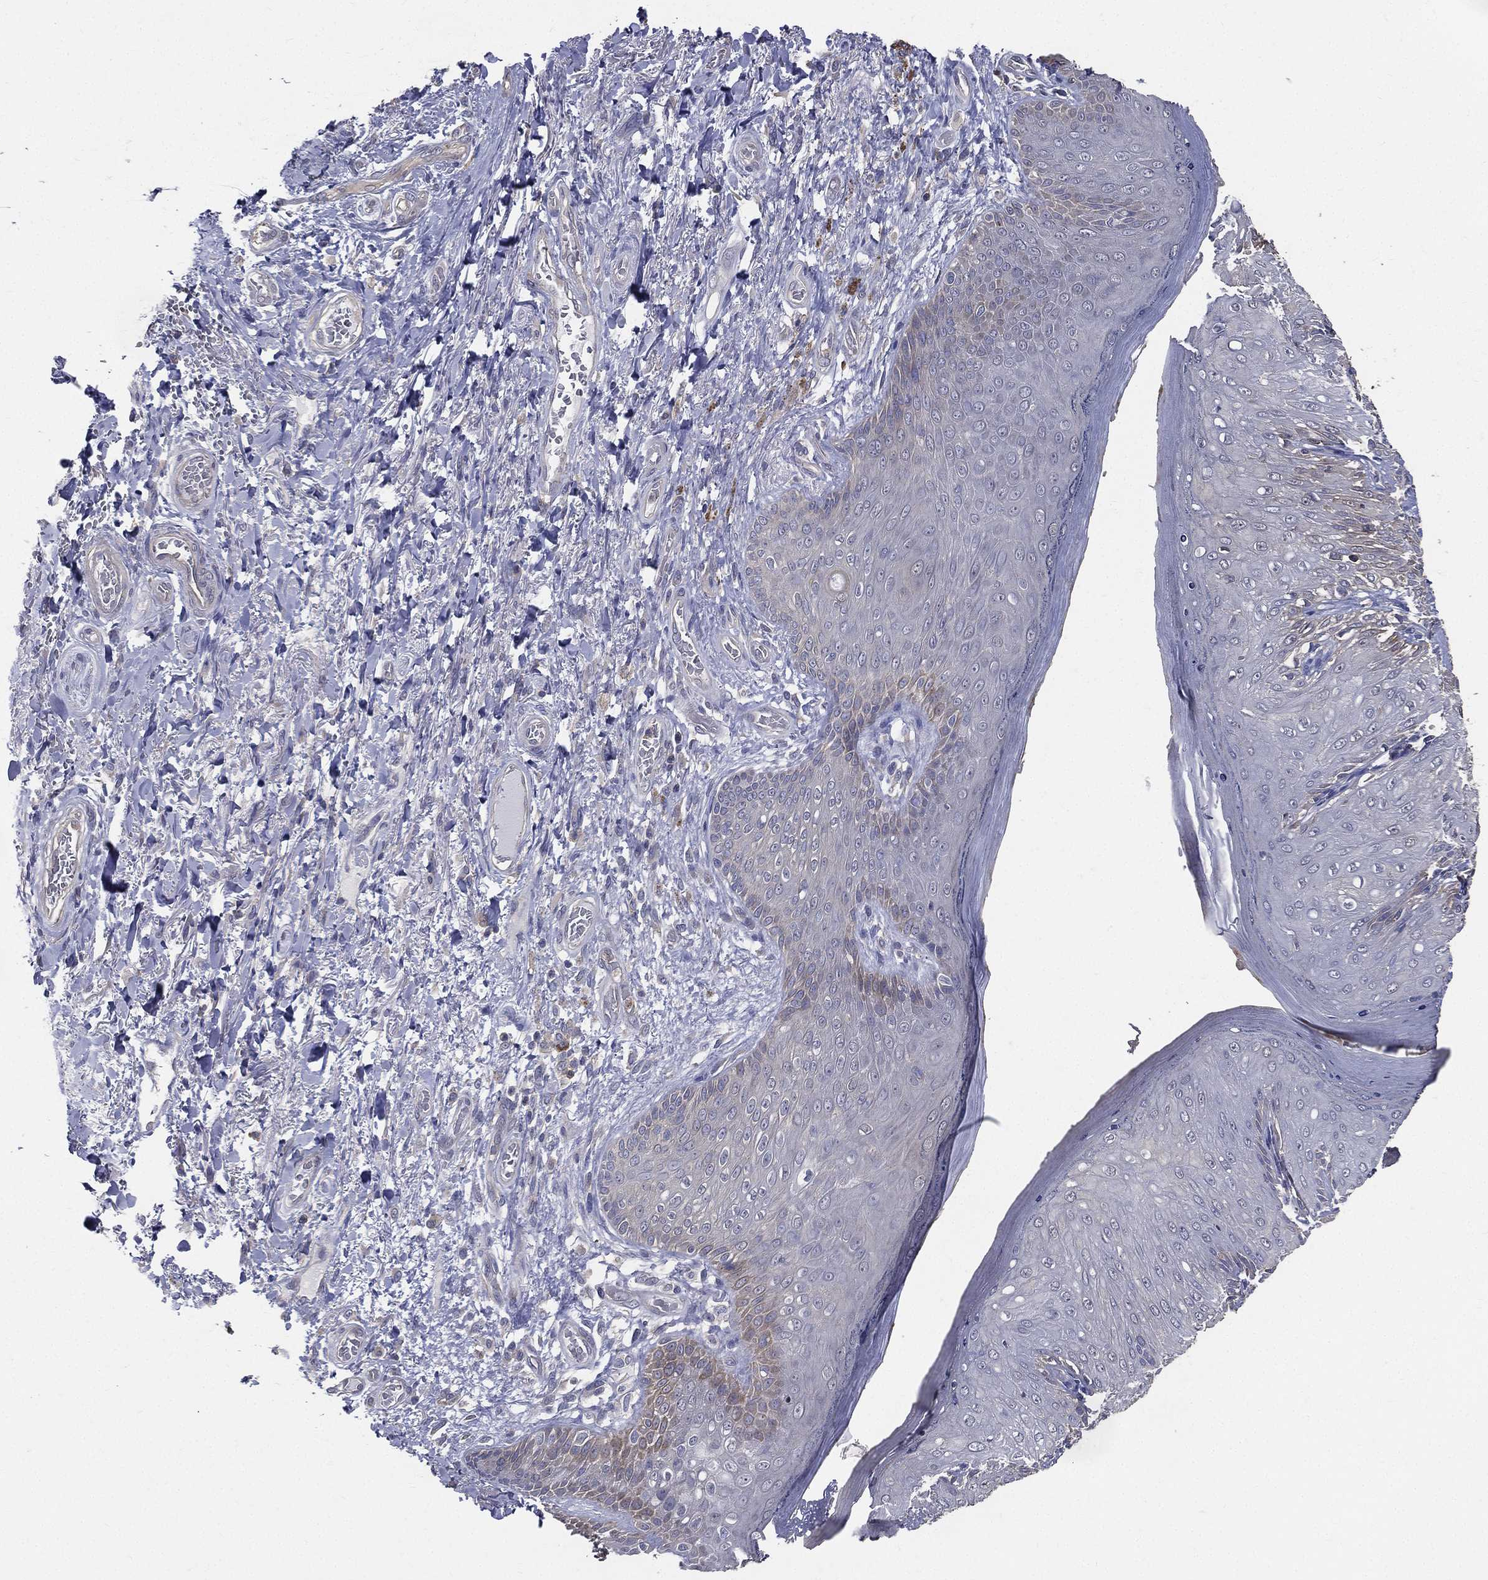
{"staining": {"intensity": "weak", "quantity": "<25%", "location": "cytoplasmic/membranous"}, "tissue": "skin", "cell_type": "Epidermal cells", "image_type": "normal", "snomed": [{"axis": "morphology", "description": "Normal tissue, NOS"}, {"axis": "morphology", "description": "Adenocarcinoma, NOS"}, {"axis": "topography", "description": "Rectum"}, {"axis": "topography", "description": "Anal"}], "caption": "Immunohistochemistry (IHC) of normal human skin shows no positivity in epidermal cells. (Stains: DAB (3,3'-diaminobenzidine) immunohistochemistry (IHC) with hematoxylin counter stain, Microscopy: brightfield microscopy at high magnification).", "gene": "SERPINB2", "patient": {"sex": "female", "age": 68}}